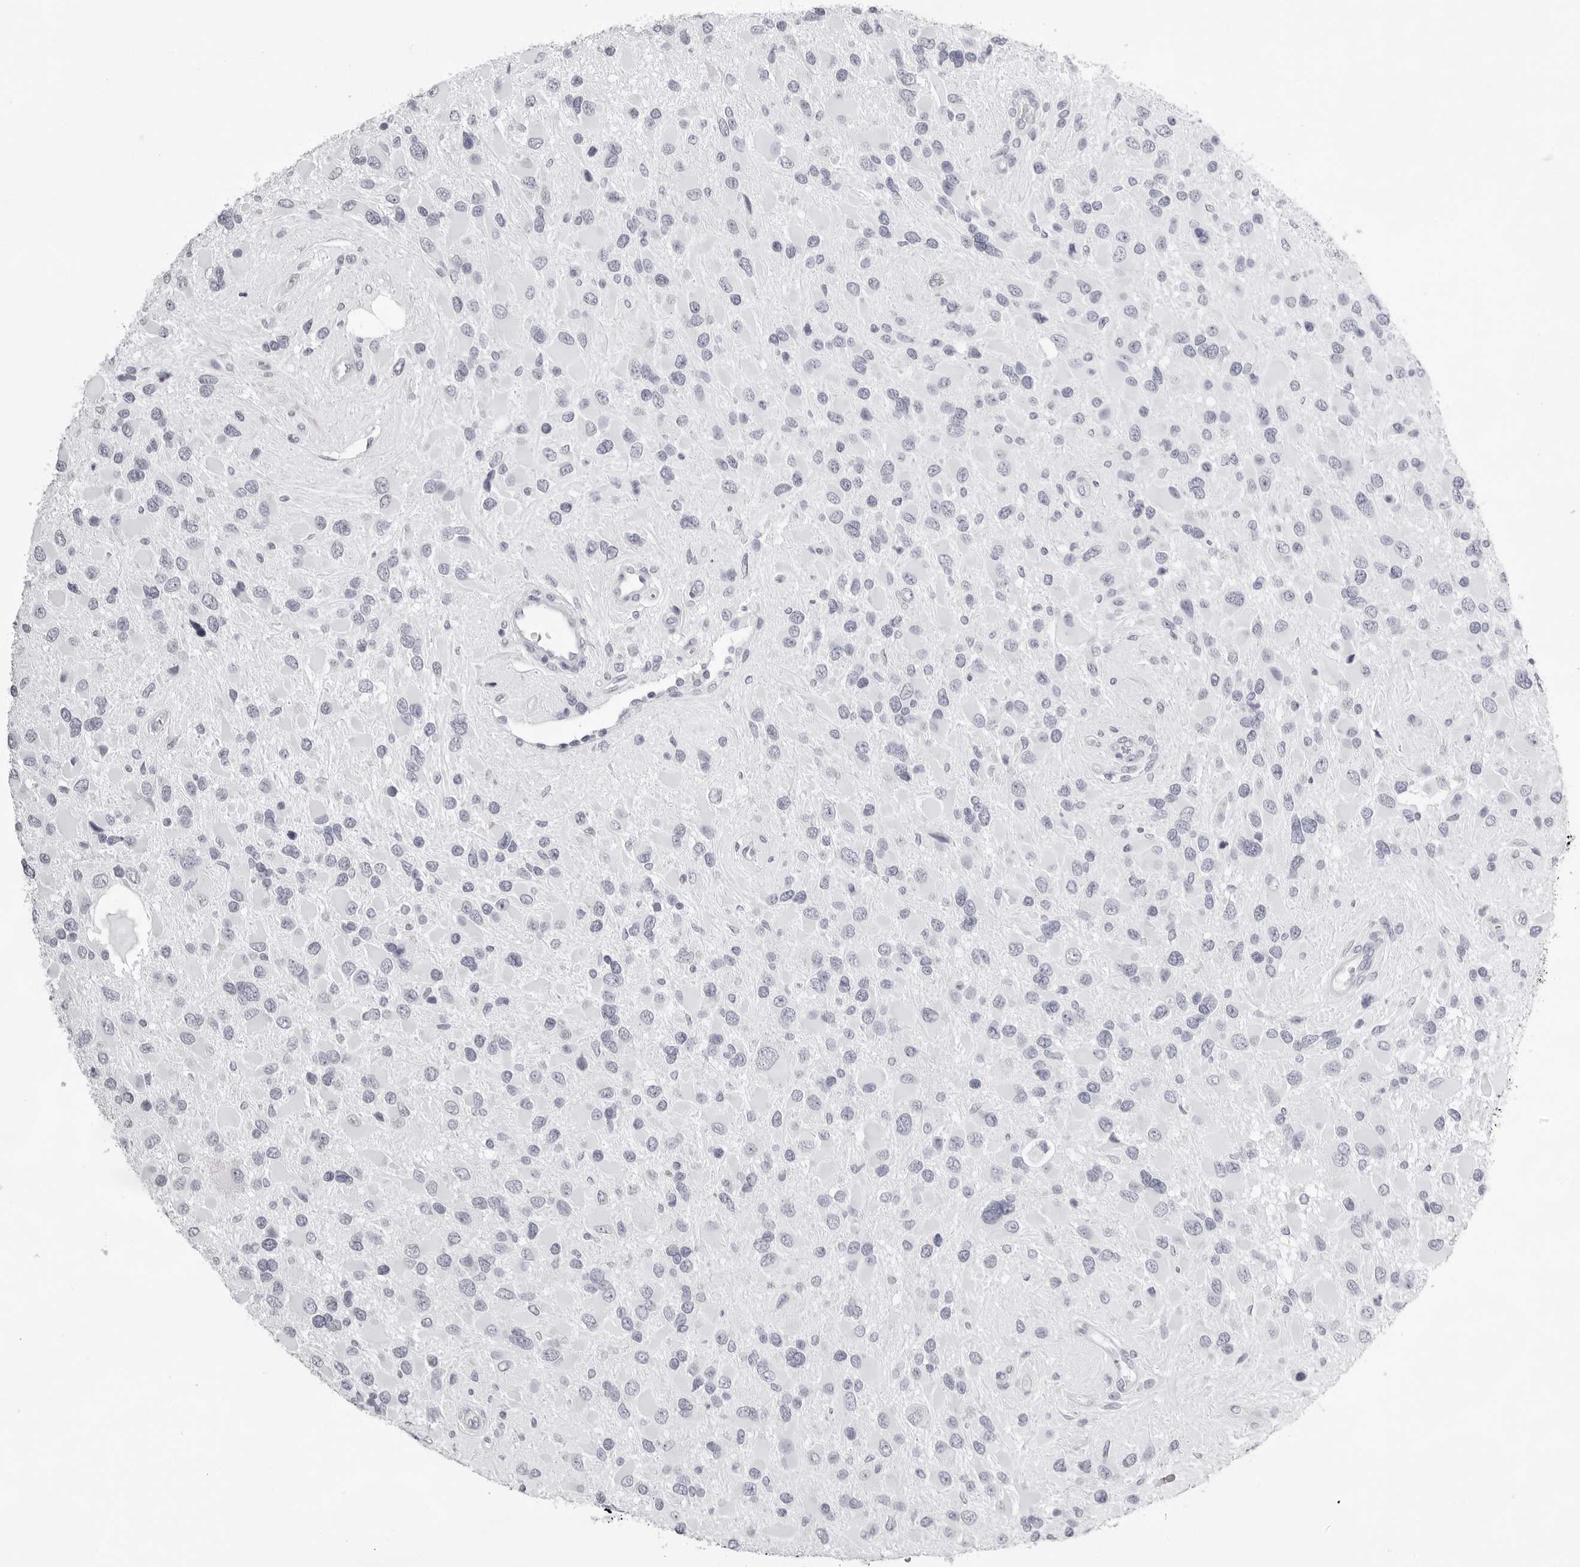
{"staining": {"intensity": "negative", "quantity": "none", "location": "none"}, "tissue": "glioma", "cell_type": "Tumor cells", "image_type": "cancer", "snomed": [{"axis": "morphology", "description": "Glioma, malignant, High grade"}, {"axis": "topography", "description": "Brain"}], "caption": "Human high-grade glioma (malignant) stained for a protein using IHC exhibits no expression in tumor cells.", "gene": "TMOD4", "patient": {"sex": "male", "age": 53}}